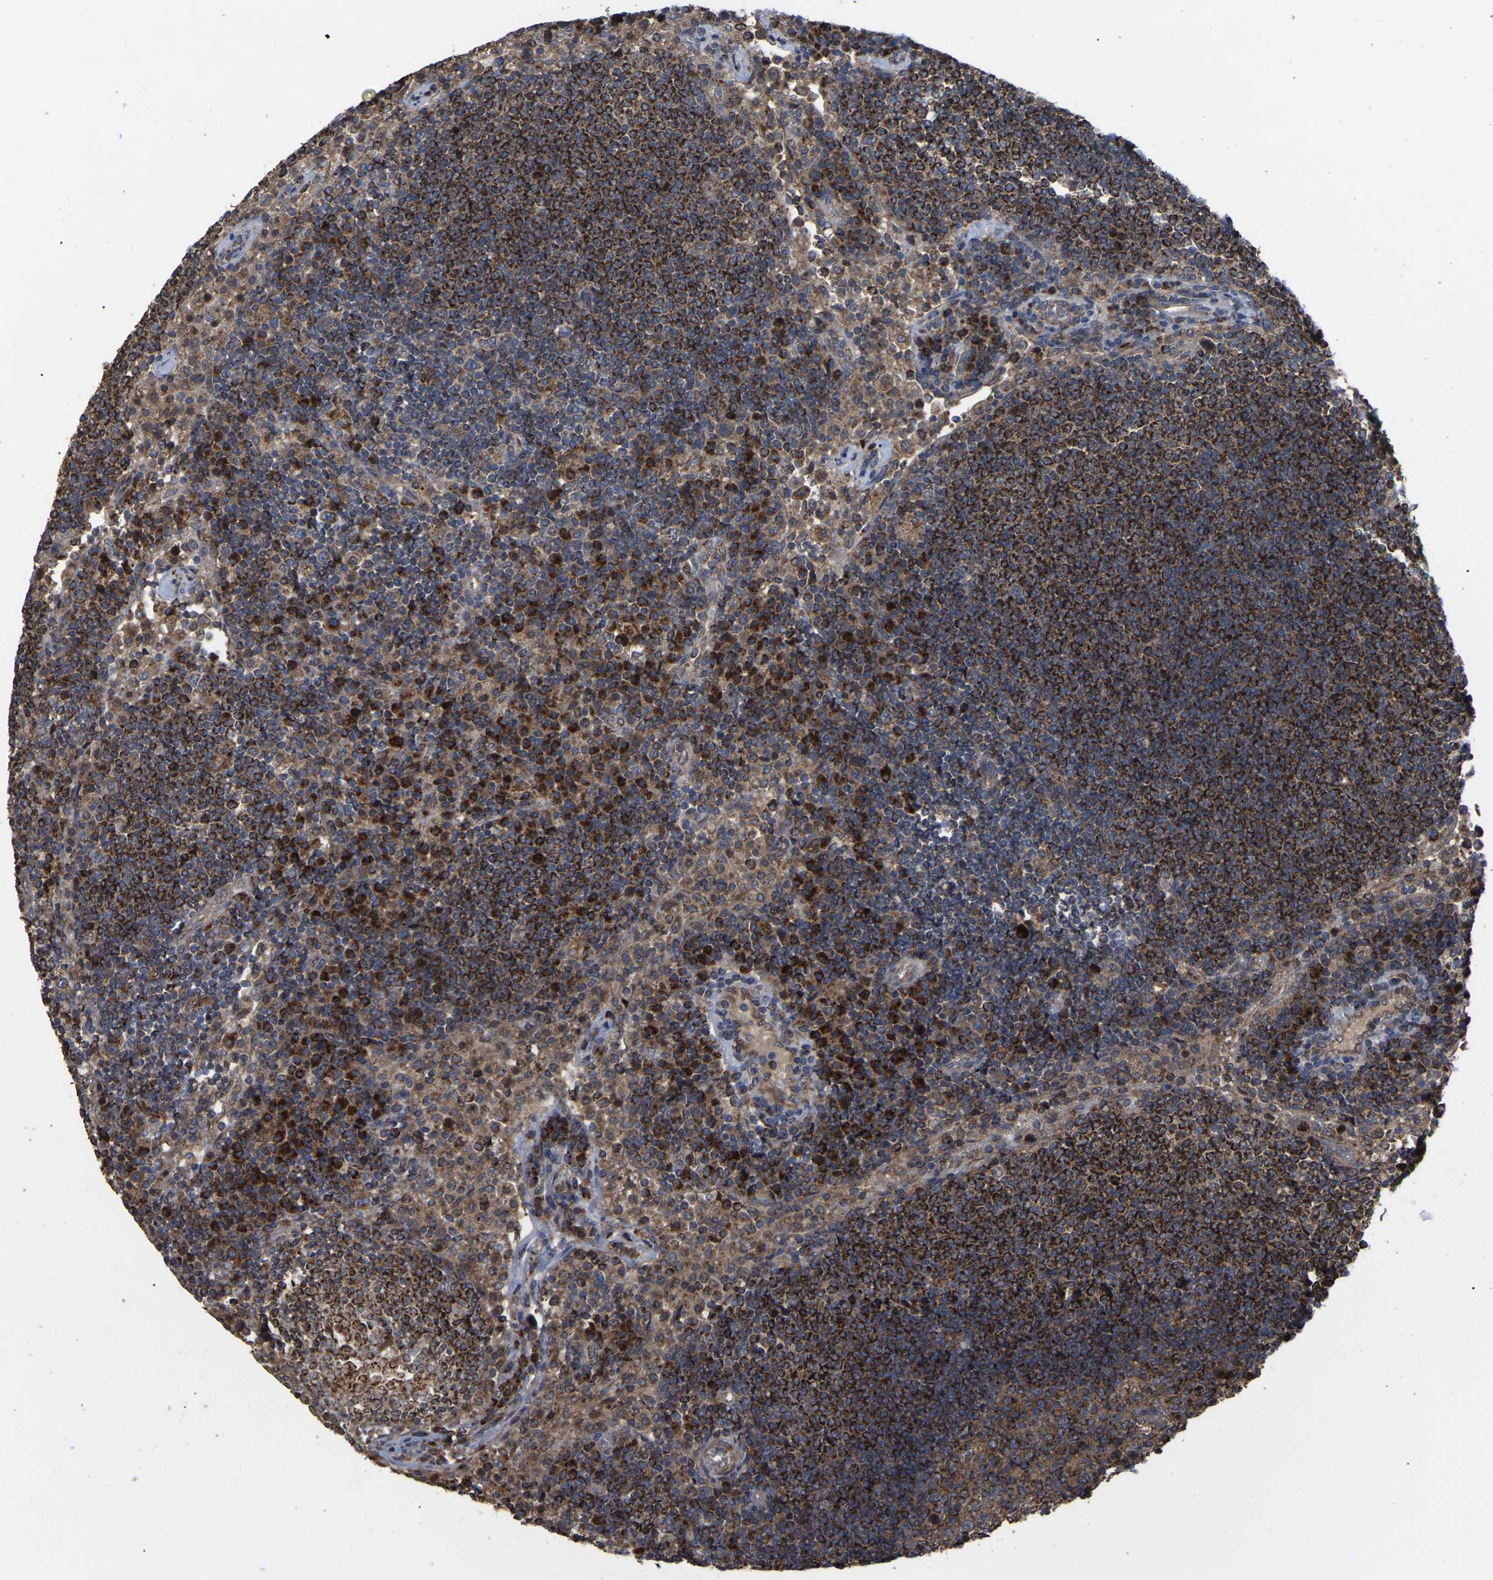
{"staining": {"intensity": "strong", "quantity": "25%-75%", "location": "cytoplasmic/membranous"}, "tissue": "lymph node", "cell_type": "Germinal center cells", "image_type": "normal", "snomed": [{"axis": "morphology", "description": "Normal tissue, NOS"}, {"axis": "topography", "description": "Lymph node"}], "caption": "Brown immunohistochemical staining in normal human lymph node demonstrates strong cytoplasmic/membranous positivity in about 25%-75% of germinal center cells.", "gene": "GCC1", "patient": {"sex": "female", "age": 53}}